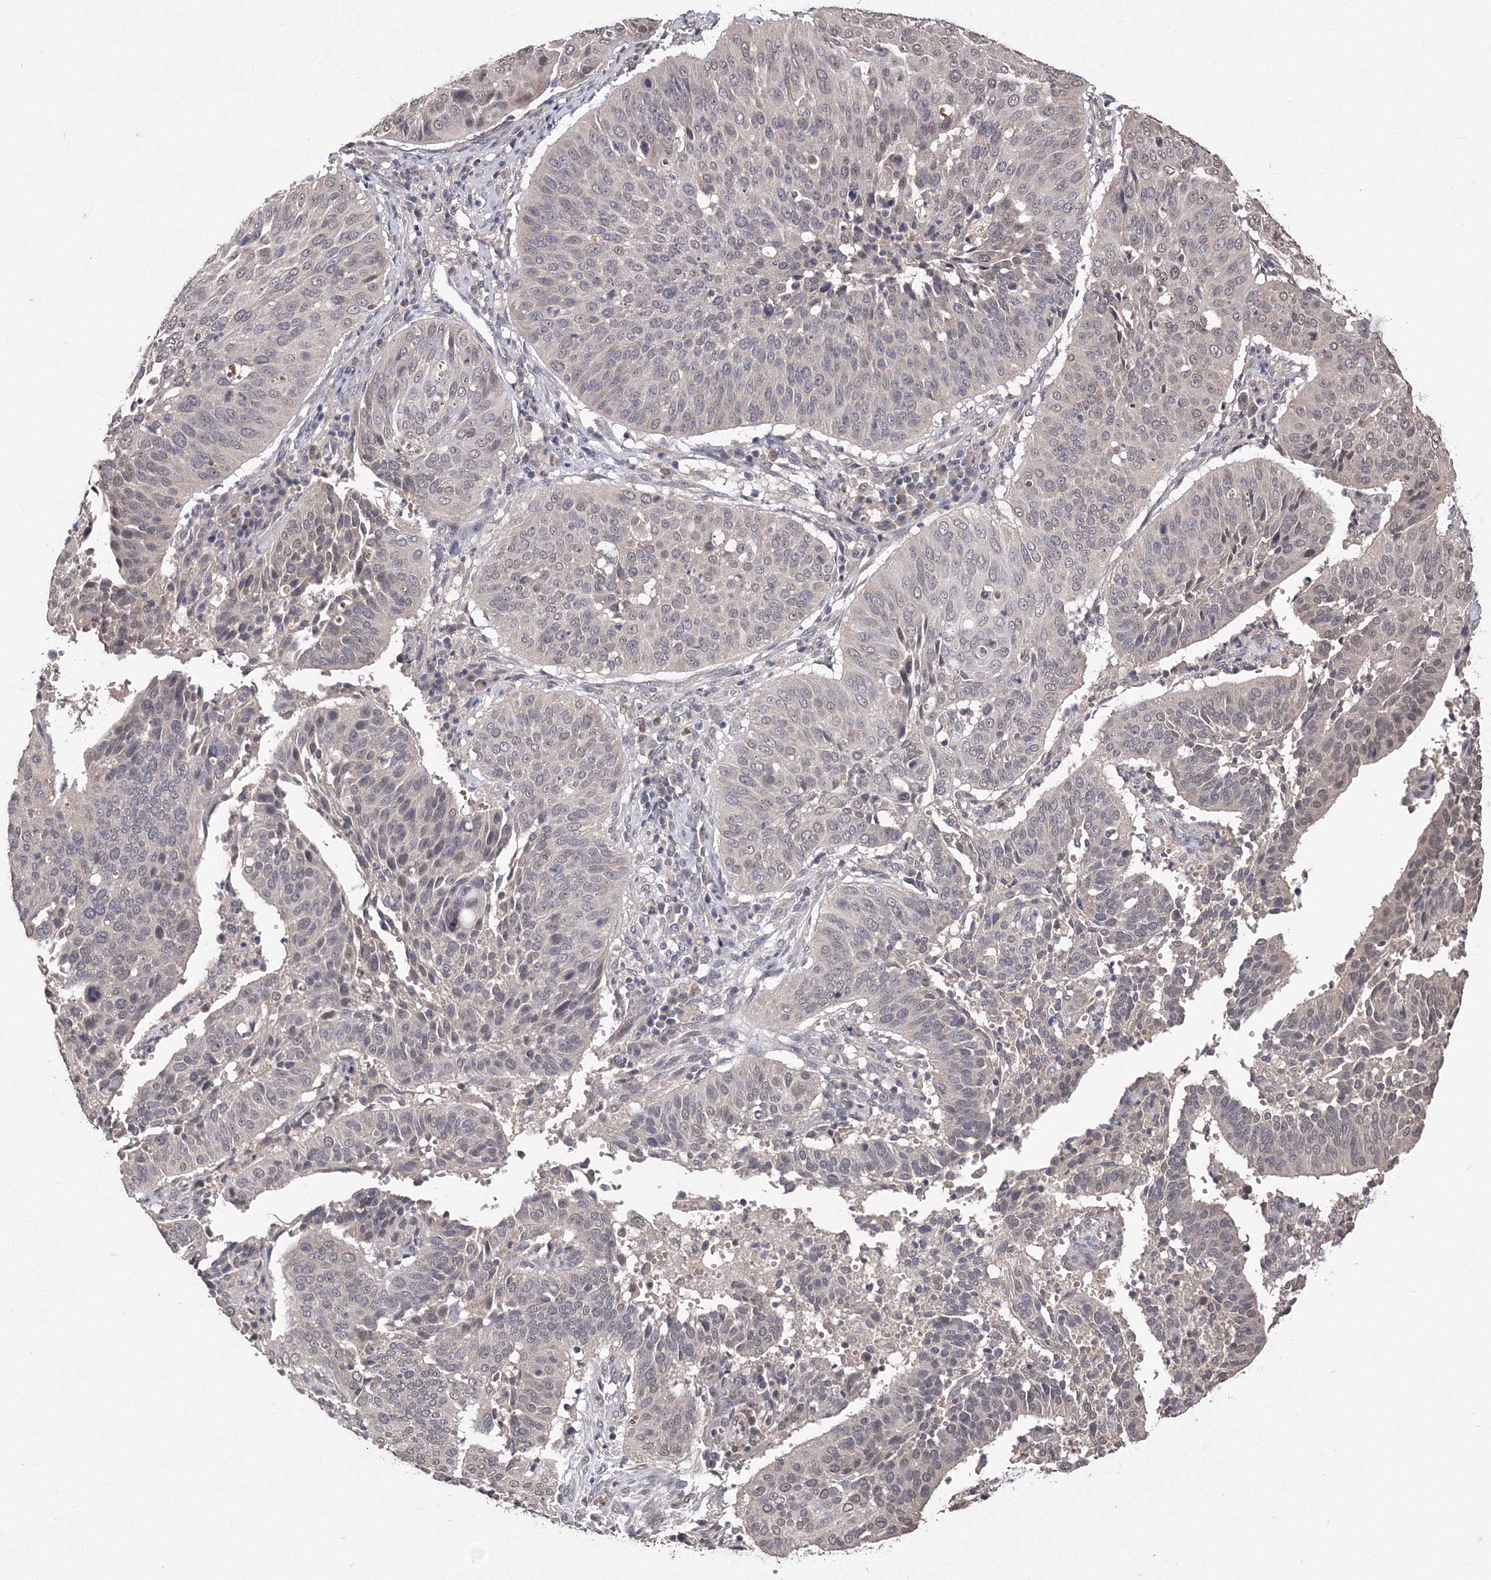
{"staining": {"intensity": "weak", "quantity": "25%-75%", "location": "nuclear"}, "tissue": "cervical cancer", "cell_type": "Tumor cells", "image_type": "cancer", "snomed": [{"axis": "morphology", "description": "Normal tissue, NOS"}, {"axis": "morphology", "description": "Squamous cell carcinoma, NOS"}, {"axis": "topography", "description": "Cervix"}], "caption": "An immunohistochemistry micrograph of neoplastic tissue is shown. Protein staining in brown shows weak nuclear positivity in cervical squamous cell carcinoma within tumor cells. Nuclei are stained in blue.", "gene": "GPN1", "patient": {"sex": "female", "age": 39}}